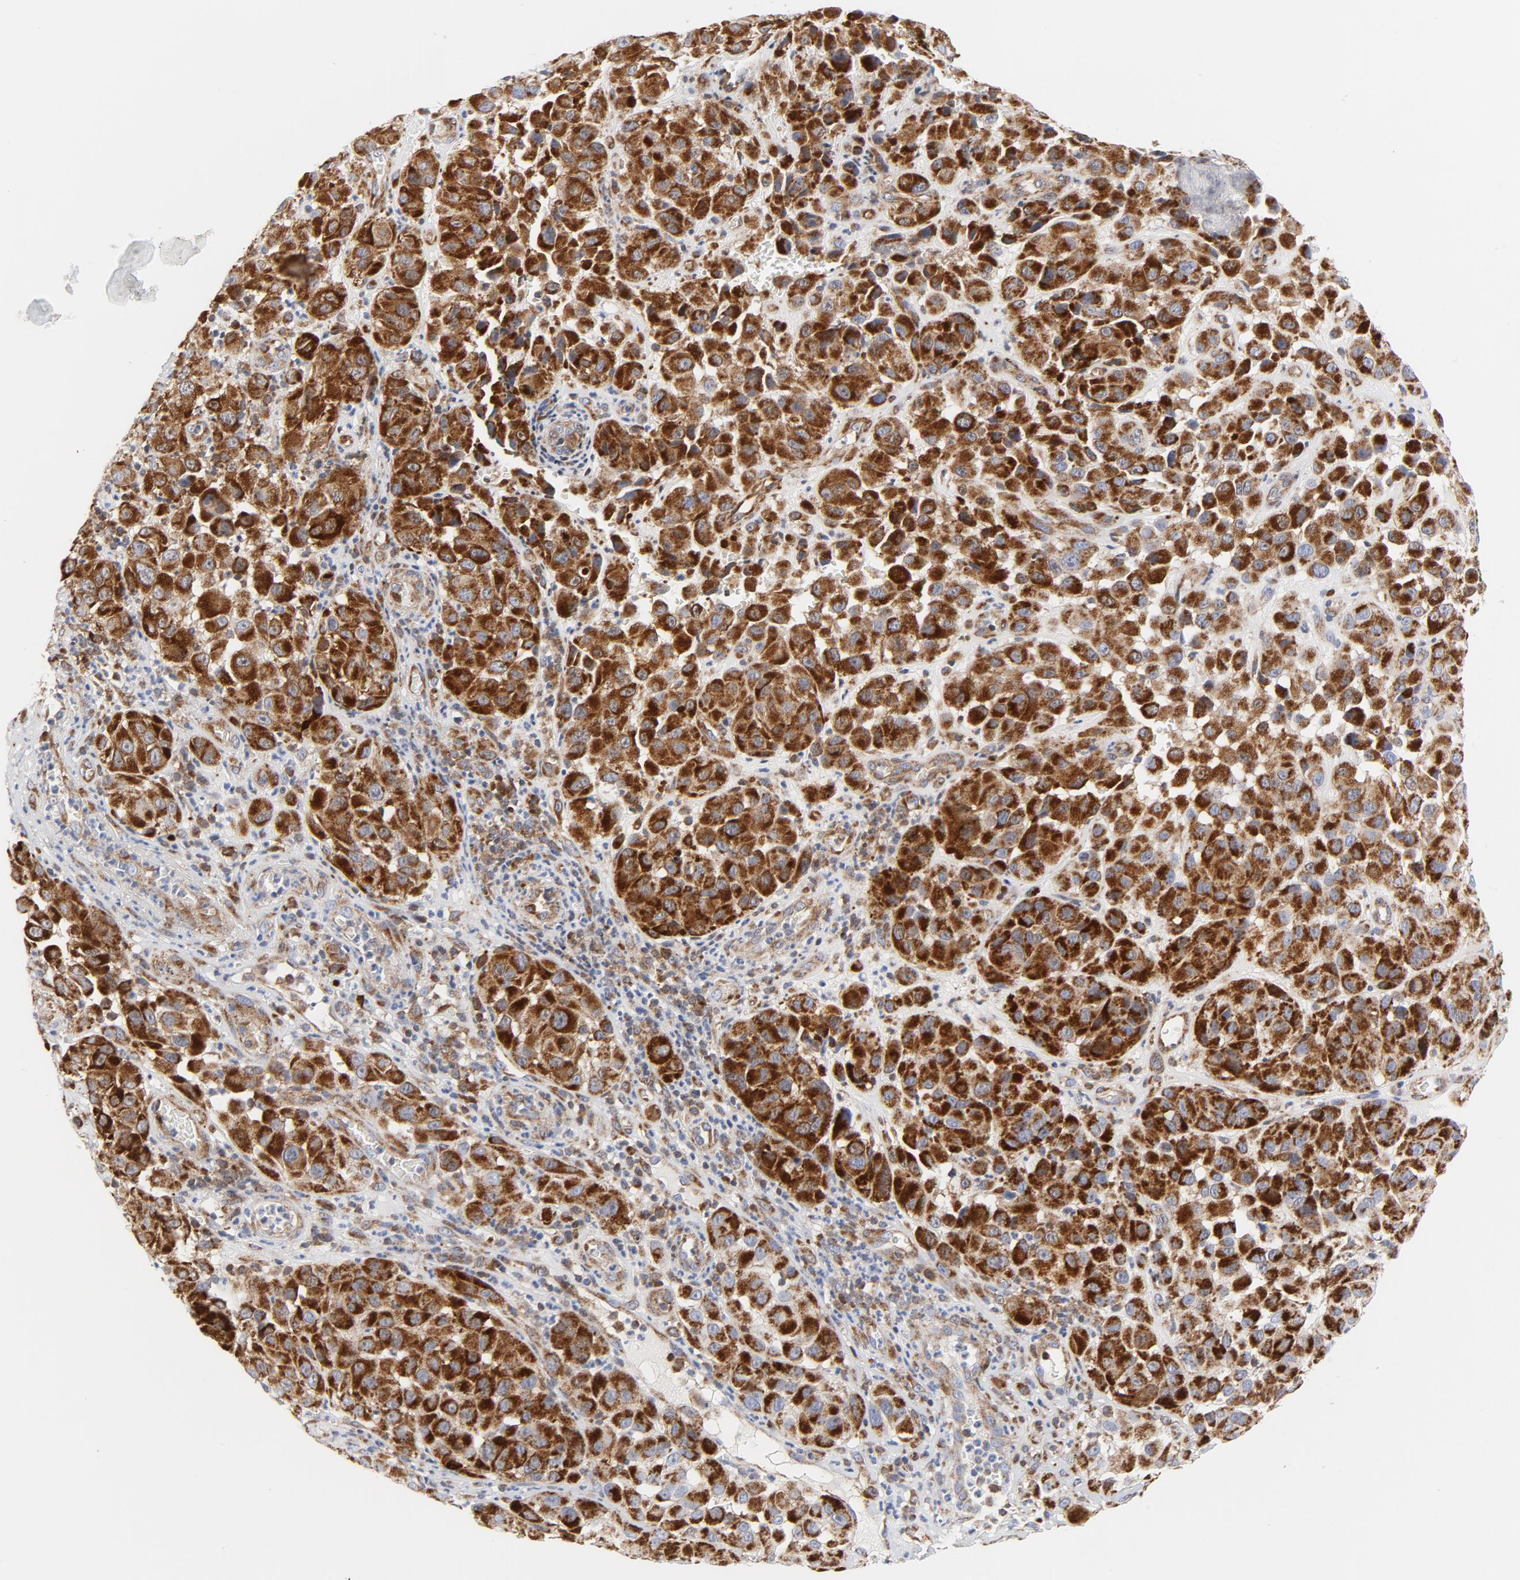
{"staining": {"intensity": "strong", "quantity": ">75%", "location": "cytoplasmic/membranous"}, "tissue": "melanoma", "cell_type": "Tumor cells", "image_type": "cancer", "snomed": [{"axis": "morphology", "description": "Malignant melanoma, NOS"}, {"axis": "topography", "description": "Skin"}], "caption": "Tumor cells show high levels of strong cytoplasmic/membranous expression in about >75% of cells in melanoma.", "gene": "CYCS", "patient": {"sex": "female", "age": 21}}